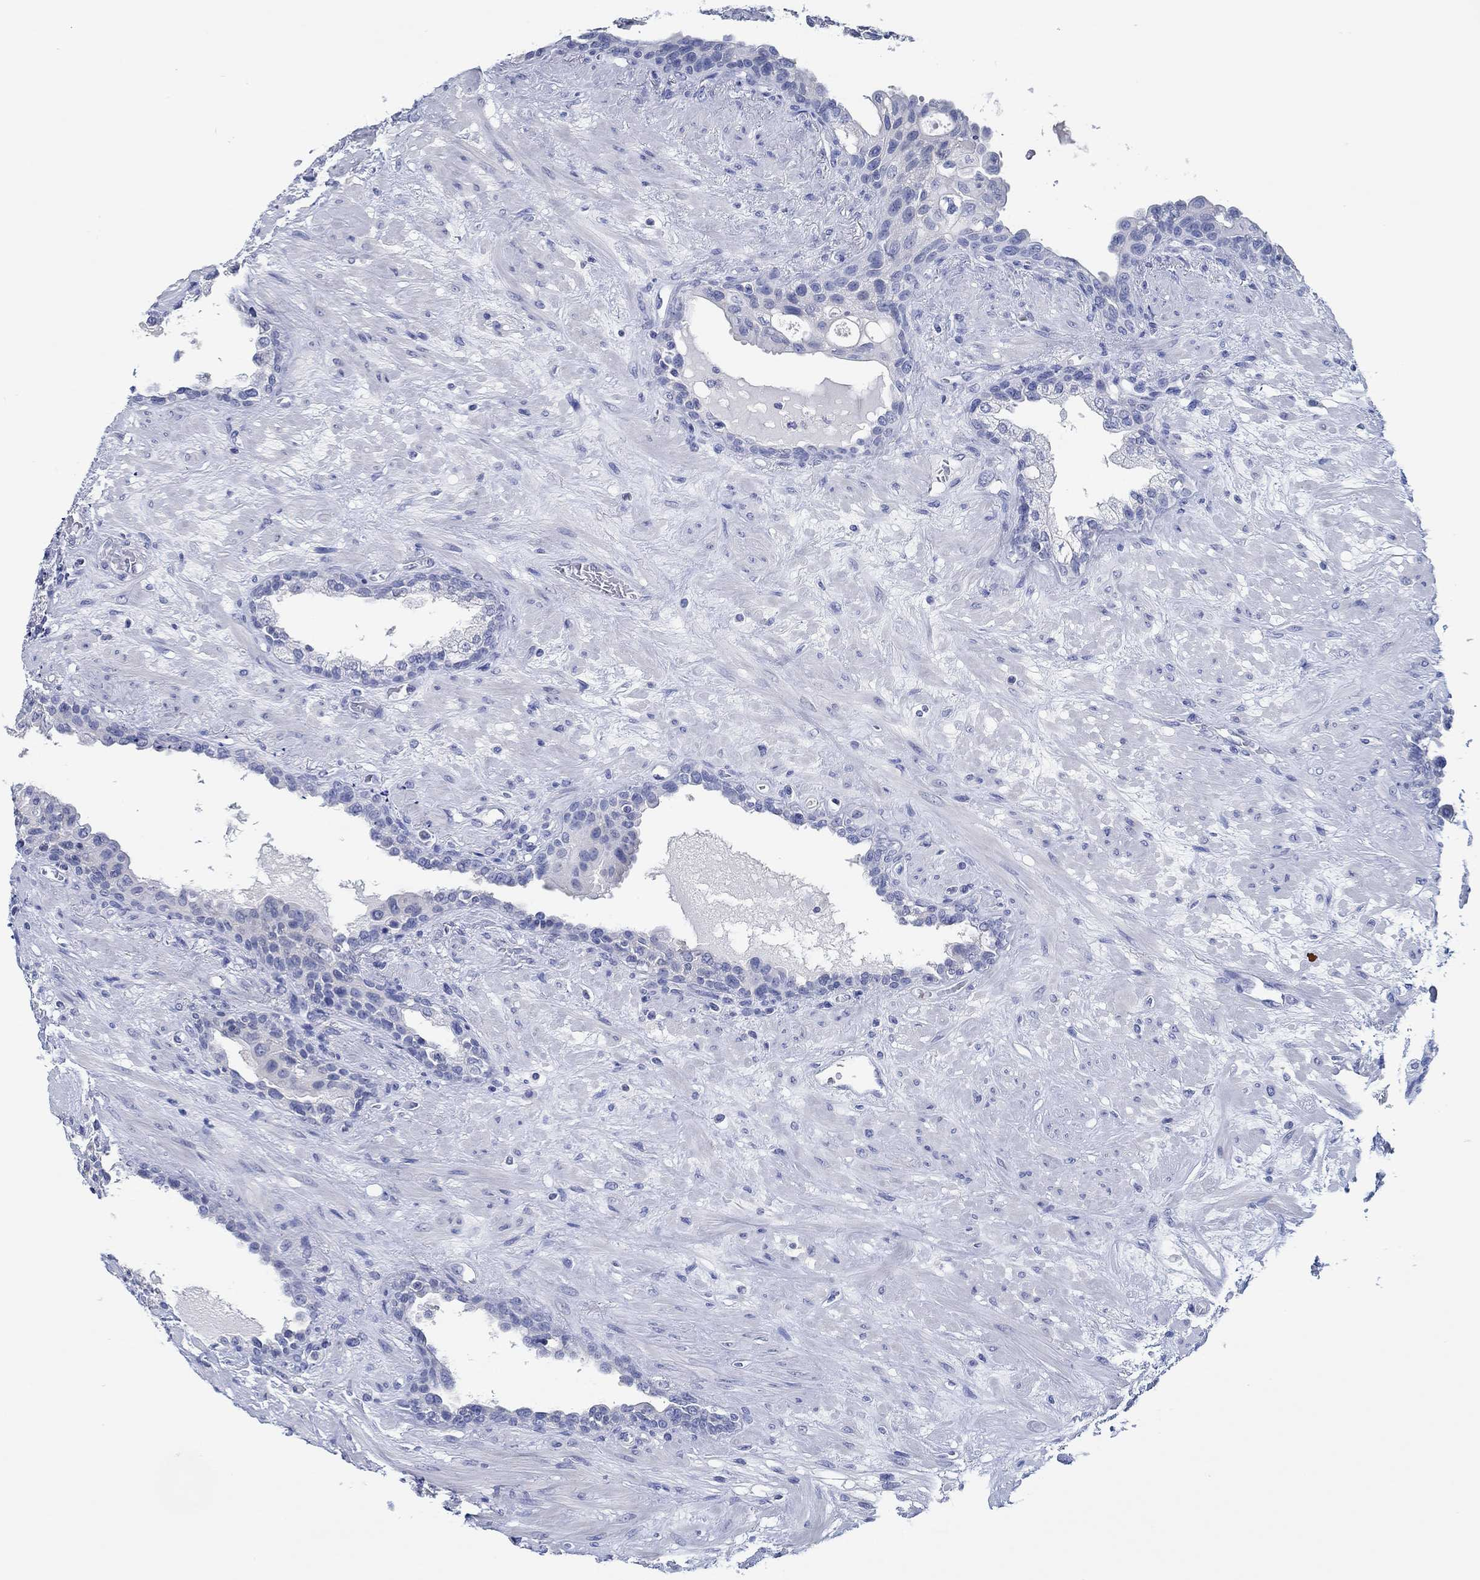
{"staining": {"intensity": "negative", "quantity": "none", "location": "none"}, "tissue": "prostate", "cell_type": "Glandular cells", "image_type": "normal", "snomed": [{"axis": "morphology", "description": "Normal tissue, NOS"}, {"axis": "topography", "description": "Prostate"}], "caption": "There is no significant staining in glandular cells of prostate. (Brightfield microscopy of DAB (3,3'-diaminobenzidine) immunohistochemistry at high magnification).", "gene": "TOMM20L", "patient": {"sex": "male", "age": 63}}